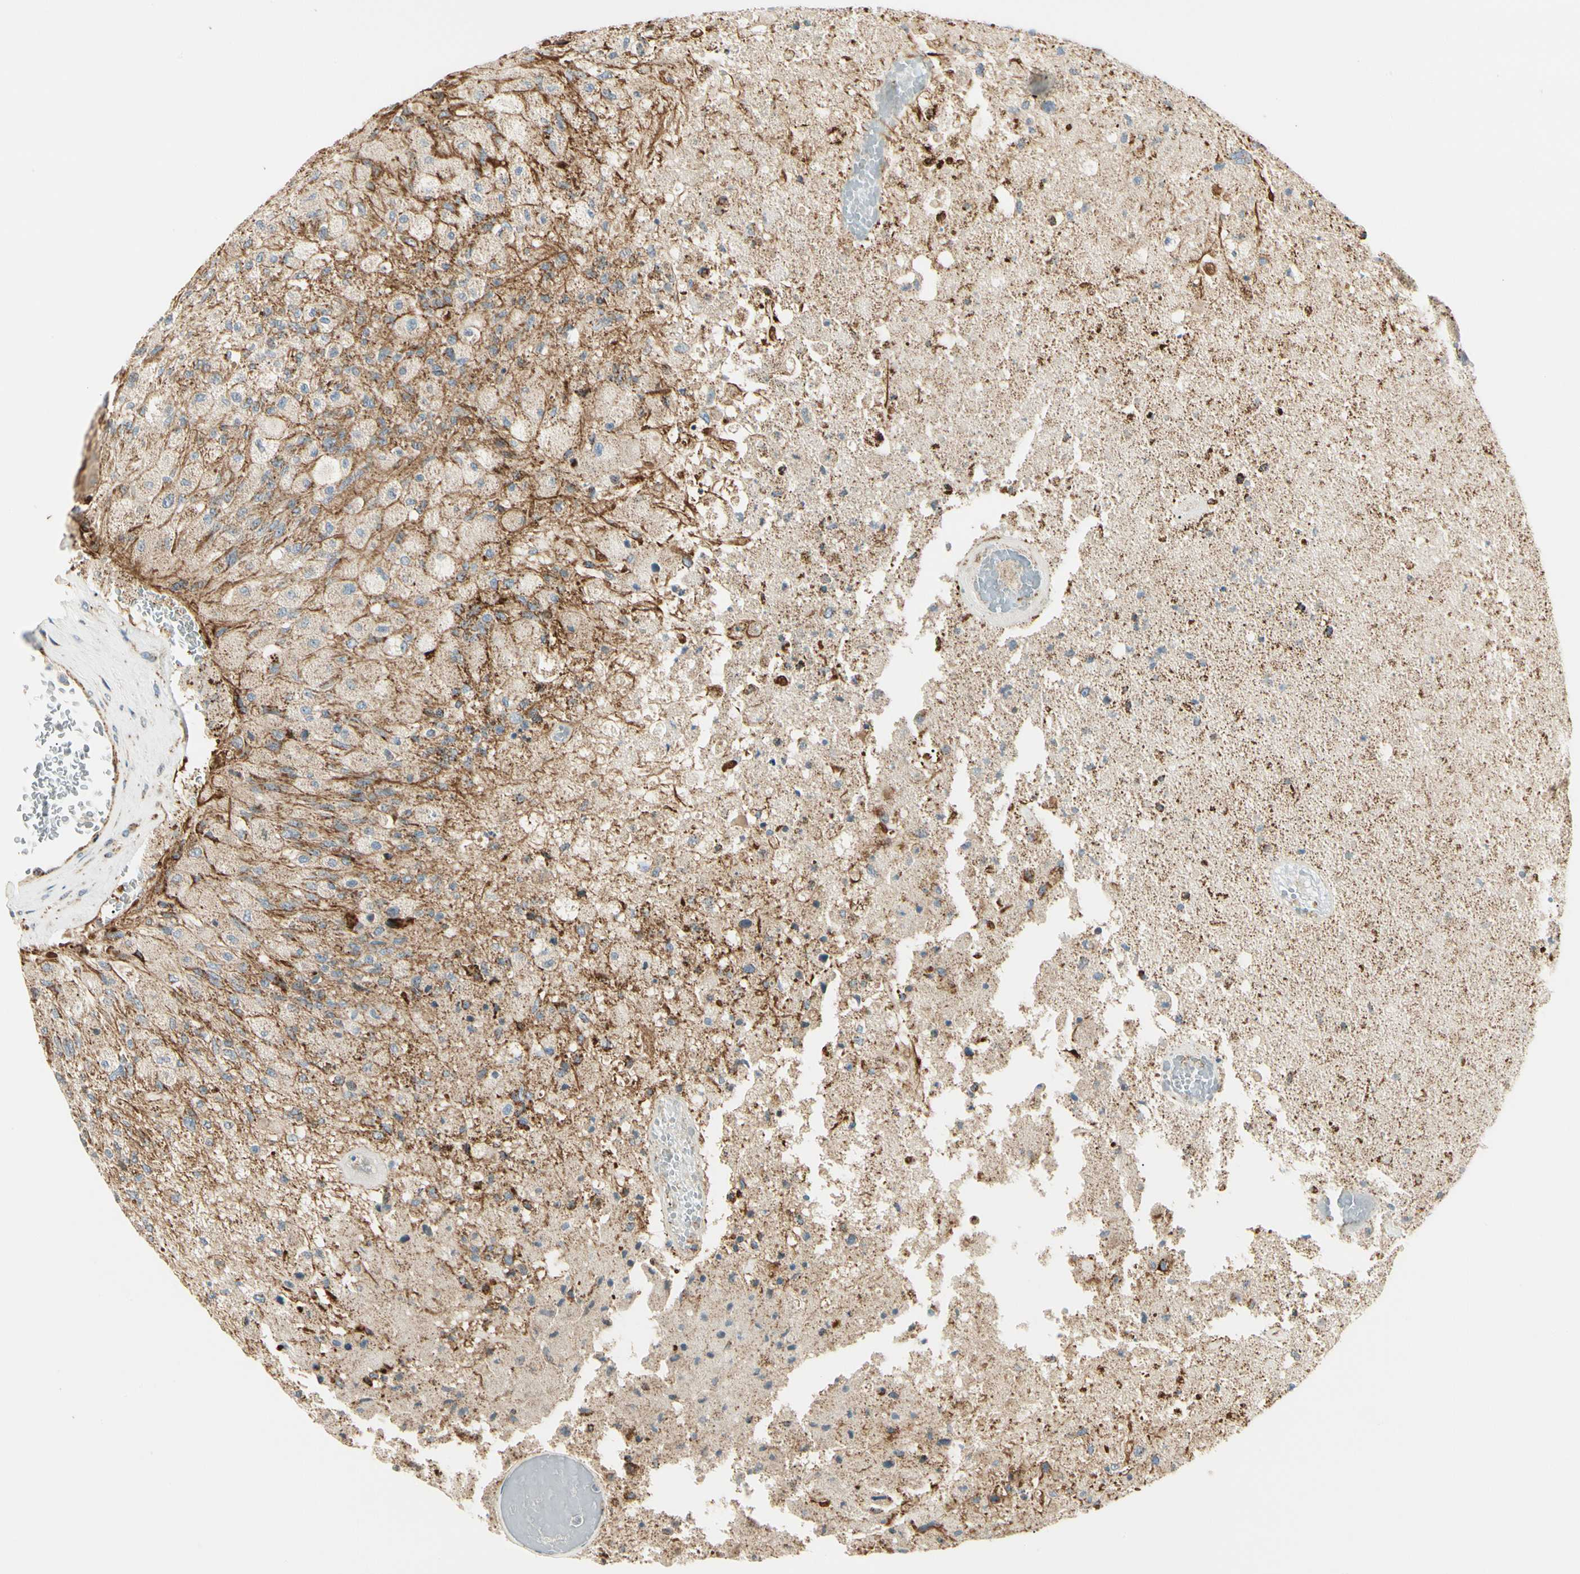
{"staining": {"intensity": "weak", "quantity": ">75%", "location": "cytoplasmic/membranous"}, "tissue": "glioma", "cell_type": "Tumor cells", "image_type": "cancer", "snomed": [{"axis": "morphology", "description": "Normal tissue, NOS"}, {"axis": "morphology", "description": "Glioma, malignant, High grade"}, {"axis": "topography", "description": "Cerebral cortex"}], "caption": "Immunohistochemical staining of human glioma shows weak cytoplasmic/membranous protein positivity in approximately >75% of tumor cells. The staining was performed using DAB to visualize the protein expression in brown, while the nuclei were stained in blue with hematoxylin (Magnification: 20x).", "gene": "TBC1D10A", "patient": {"sex": "male", "age": 77}}